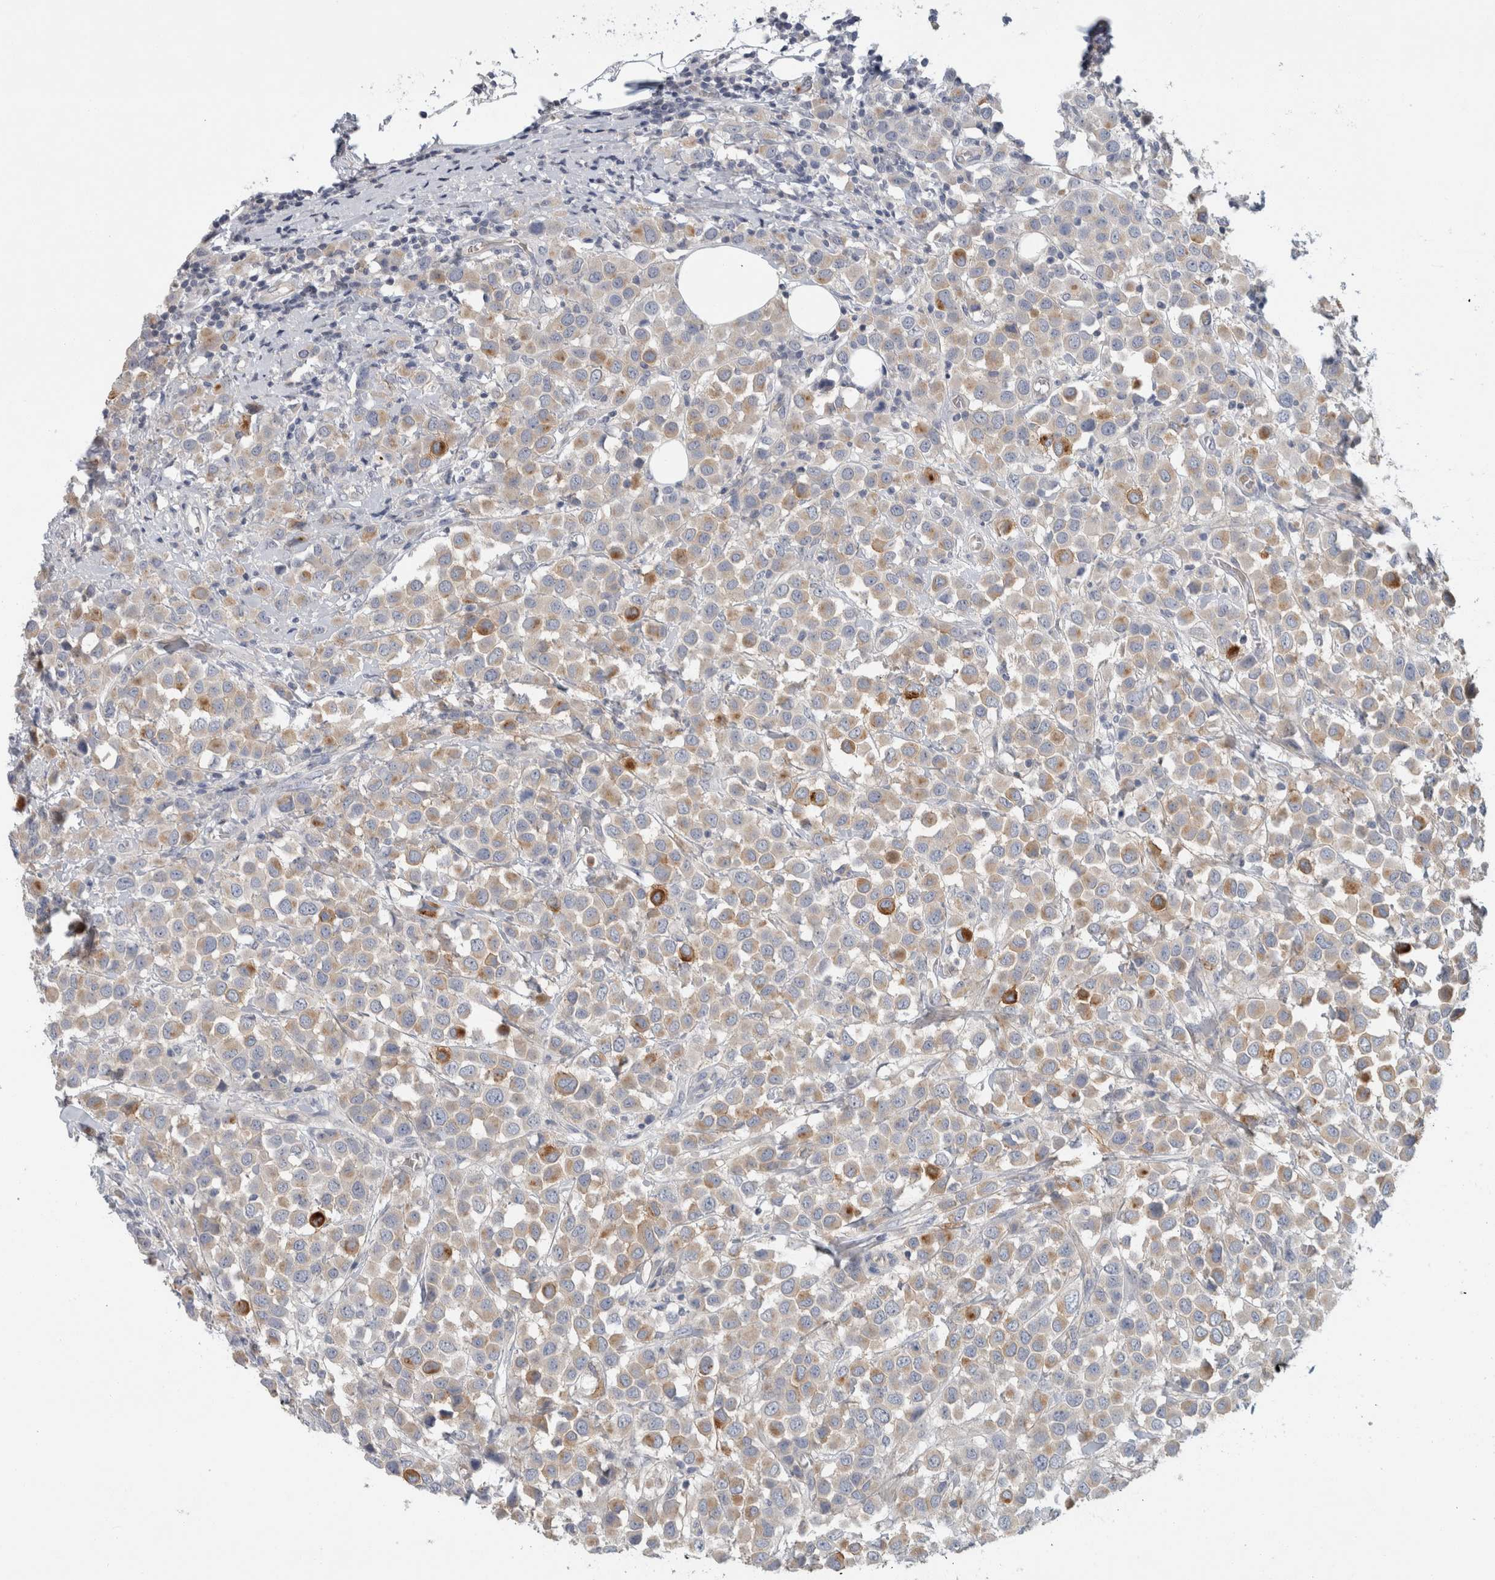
{"staining": {"intensity": "strong", "quantity": "<25%", "location": "cytoplasmic/membranous"}, "tissue": "breast cancer", "cell_type": "Tumor cells", "image_type": "cancer", "snomed": [{"axis": "morphology", "description": "Duct carcinoma"}, {"axis": "topography", "description": "Breast"}], "caption": "Immunohistochemistry (IHC) image of neoplastic tissue: human breast cancer stained using IHC displays medium levels of strong protein expression localized specifically in the cytoplasmic/membranous of tumor cells, appearing as a cytoplasmic/membranous brown color.", "gene": "CD55", "patient": {"sex": "female", "age": 61}}